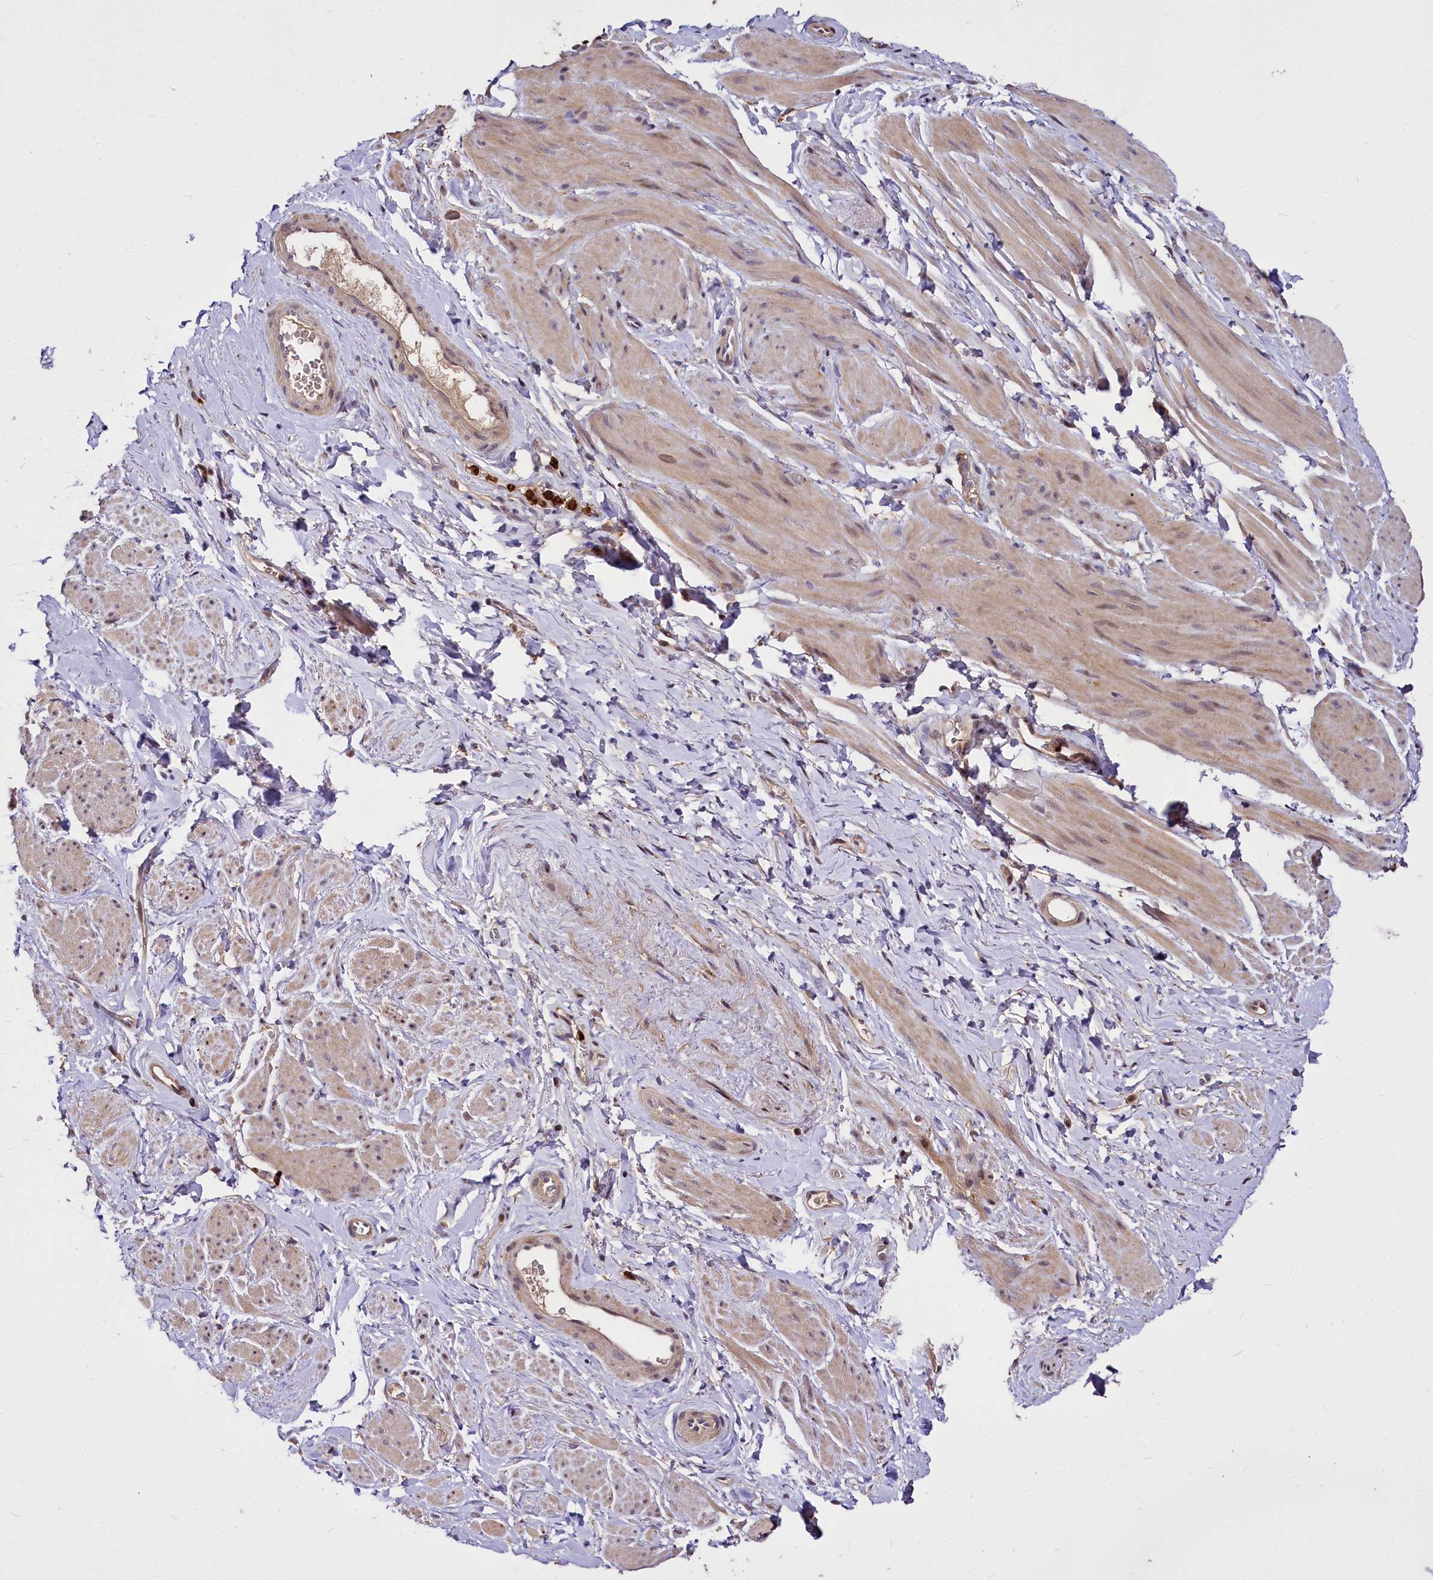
{"staining": {"intensity": "moderate", "quantity": "<25%", "location": "cytoplasmic/membranous"}, "tissue": "smooth muscle", "cell_type": "Smooth muscle cells", "image_type": "normal", "snomed": [{"axis": "morphology", "description": "Normal tissue, NOS"}, {"axis": "topography", "description": "Smooth muscle"}, {"axis": "topography", "description": "Peripheral nerve tissue"}], "caption": "The photomicrograph displays immunohistochemical staining of benign smooth muscle. There is moderate cytoplasmic/membranous positivity is identified in approximately <25% of smooth muscle cells.", "gene": "ATG101", "patient": {"sex": "male", "age": 69}}